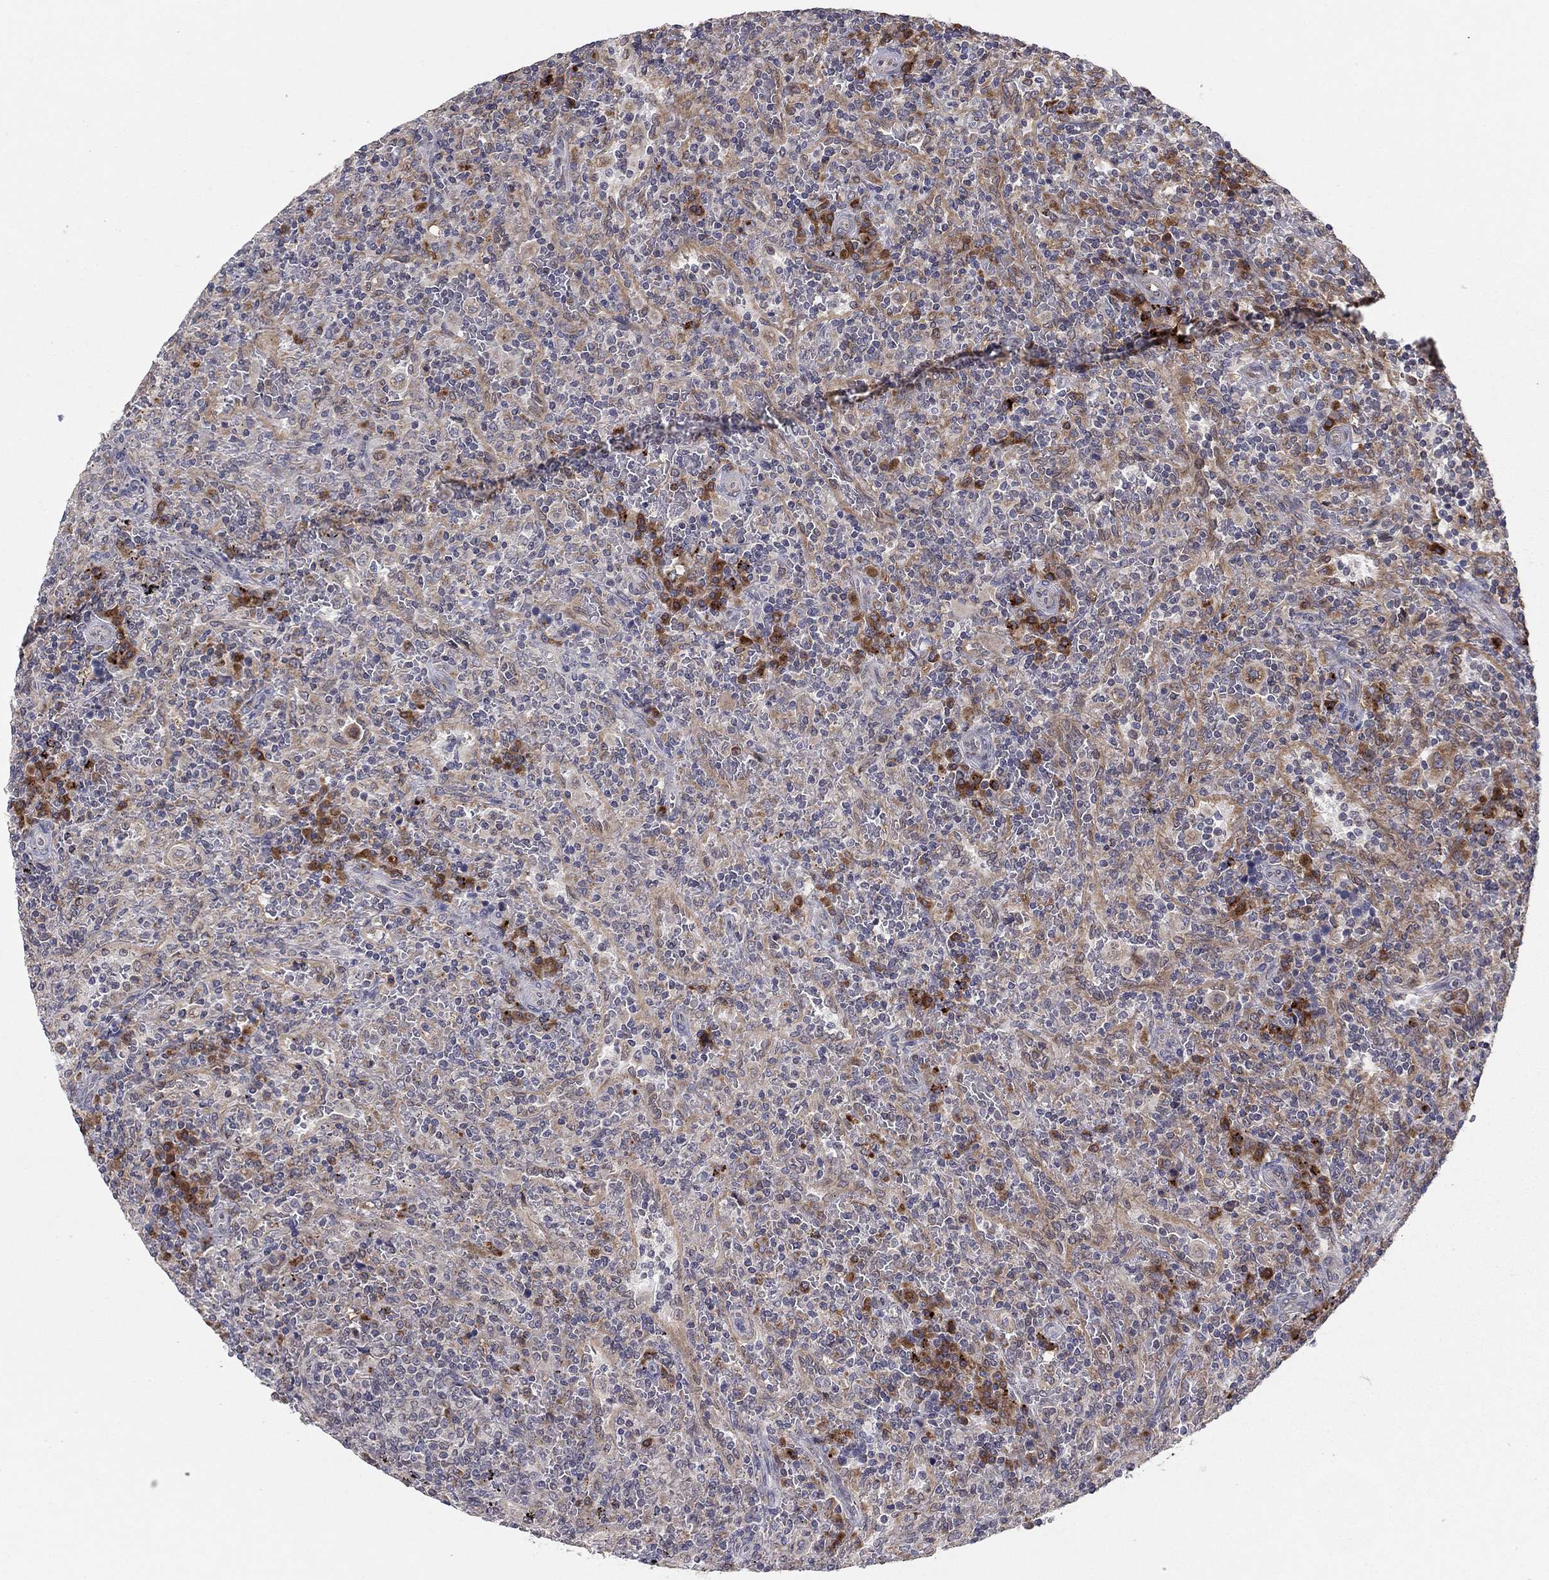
{"staining": {"intensity": "negative", "quantity": "none", "location": "none"}, "tissue": "lymphoma", "cell_type": "Tumor cells", "image_type": "cancer", "snomed": [{"axis": "morphology", "description": "Malignant lymphoma, non-Hodgkin's type, Low grade"}, {"axis": "topography", "description": "Spleen"}], "caption": "This micrograph is of low-grade malignant lymphoma, non-Hodgkin's type stained with immunohistochemistry to label a protein in brown with the nuclei are counter-stained blue. There is no staining in tumor cells.", "gene": "YIF1A", "patient": {"sex": "male", "age": 62}}